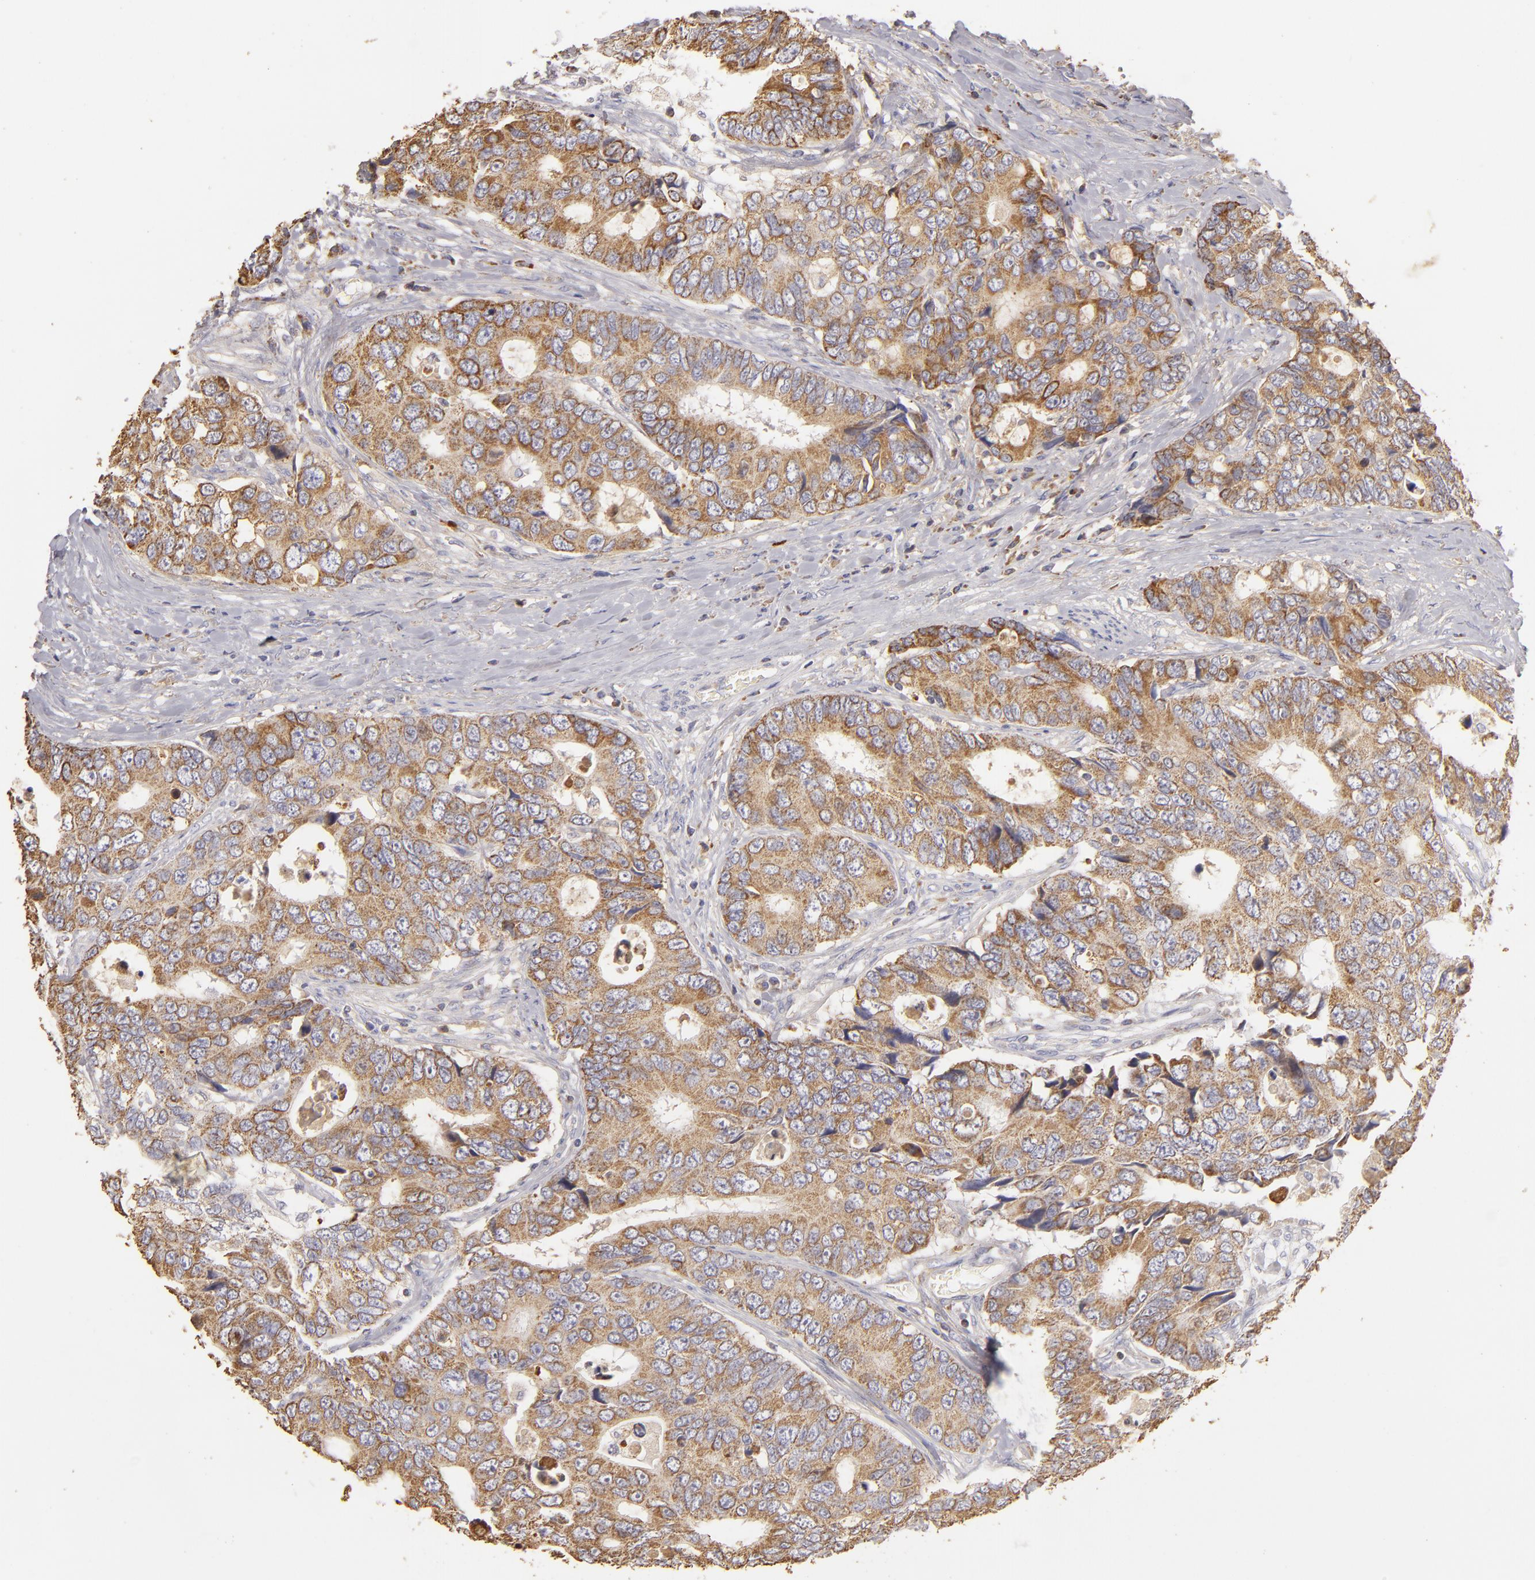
{"staining": {"intensity": "moderate", "quantity": ">75%", "location": "cytoplasmic/membranous"}, "tissue": "colorectal cancer", "cell_type": "Tumor cells", "image_type": "cancer", "snomed": [{"axis": "morphology", "description": "Adenocarcinoma, NOS"}, {"axis": "topography", "description": "Rectum"}], "caption": "About >75% of tumor cells in human adenocarcinoma (colorectal) demonstrate moderate cytoplasmic/membranous protein positivity as visualized by brown immunohistochemical staining.", "gene": "CFB", "patient": {"sex": "female", "age": 67}}